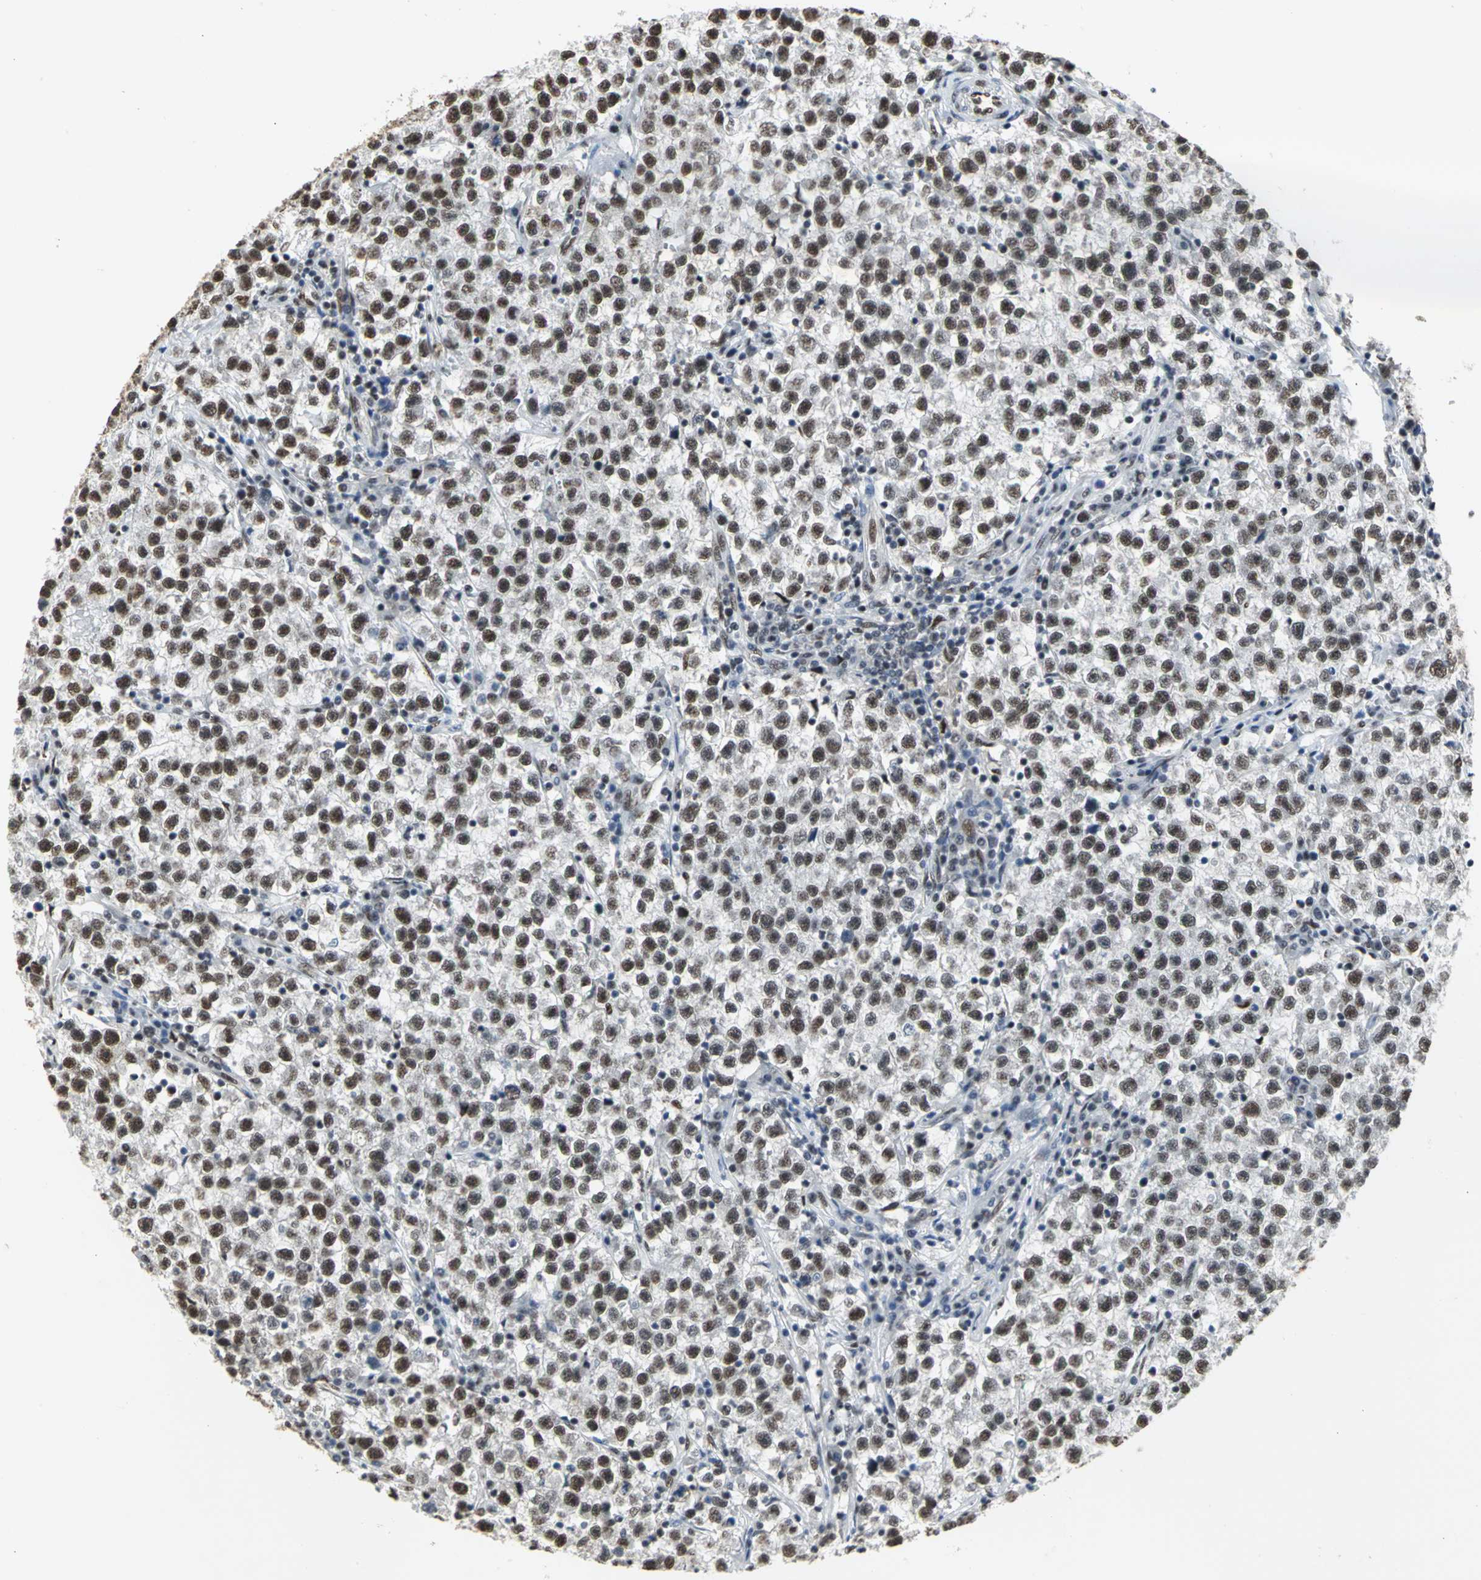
{"staining": {"intensity": "strong", "quantity": ">75%", "location": "nuclear"}, "tissue": "testis cancer", "cell_type": "Tumor cells", "image_type": "cancer", "snomed": [{"axis": "morphology", "description": "Seminoma, NOS"}, {"axis": "topography", "description": "Testis"}], "caption": "A high amount of strong nuclear positivity is appreciated in approximately >75% of tumor cells in seminoma (testis) tissue.", "gene": "CCDC88C", "patient": {"sex": "male", "age": 22}}